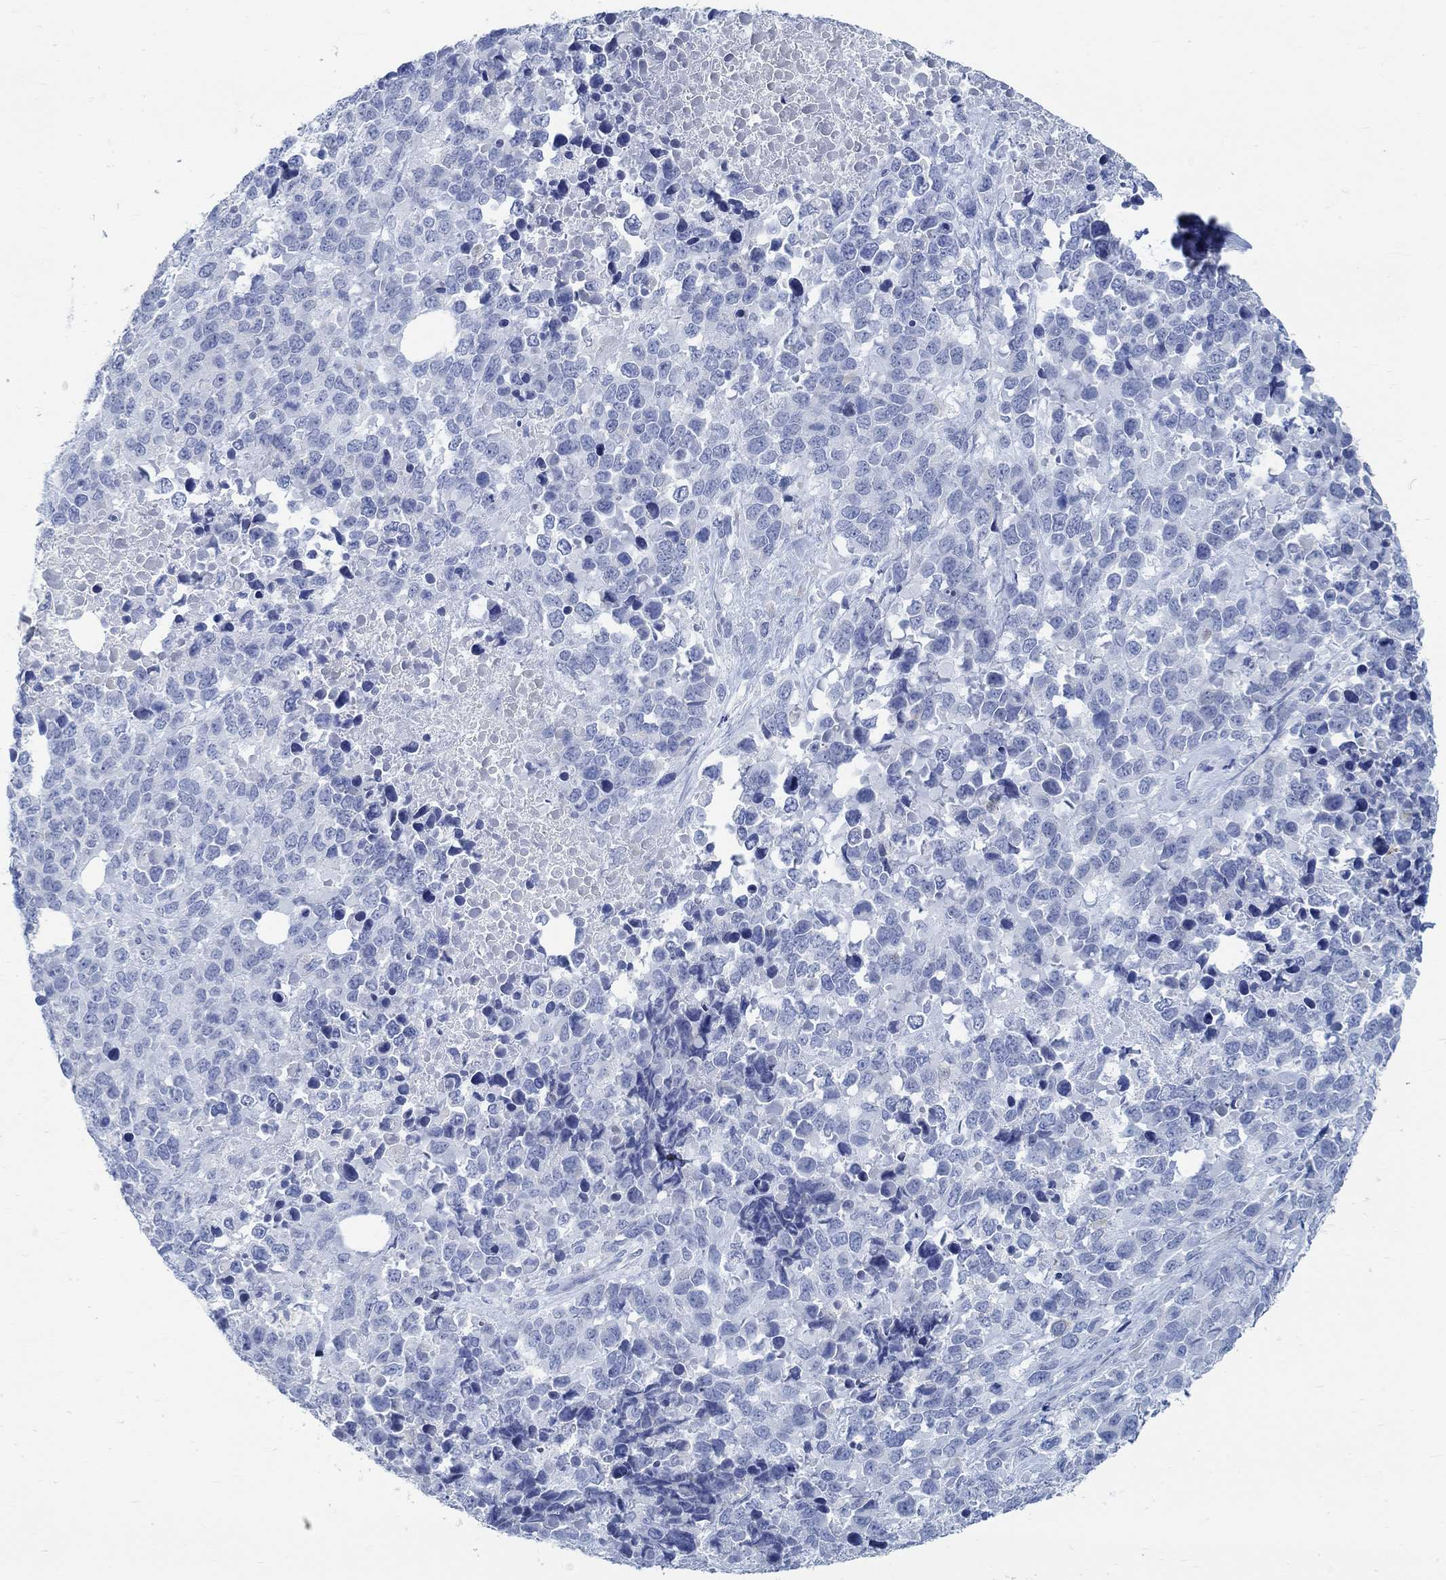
{"staining": {"intensity": "negative", "quantity": "none", "location": "none"}, "tissue": "melanoma", "cell_type": "Tumor cells", "image_type": "cancer", "snomed": [{"axis": "morphology", "description": "Malignant melanoma, Metastatic site"}, {"axis": "topography", "description": "Skin"}], "caption": "Tumor cells show no significant protein positivity in melanoma.", "gene": "RBM20", "patient": {"sex": "male", "age": 84}}